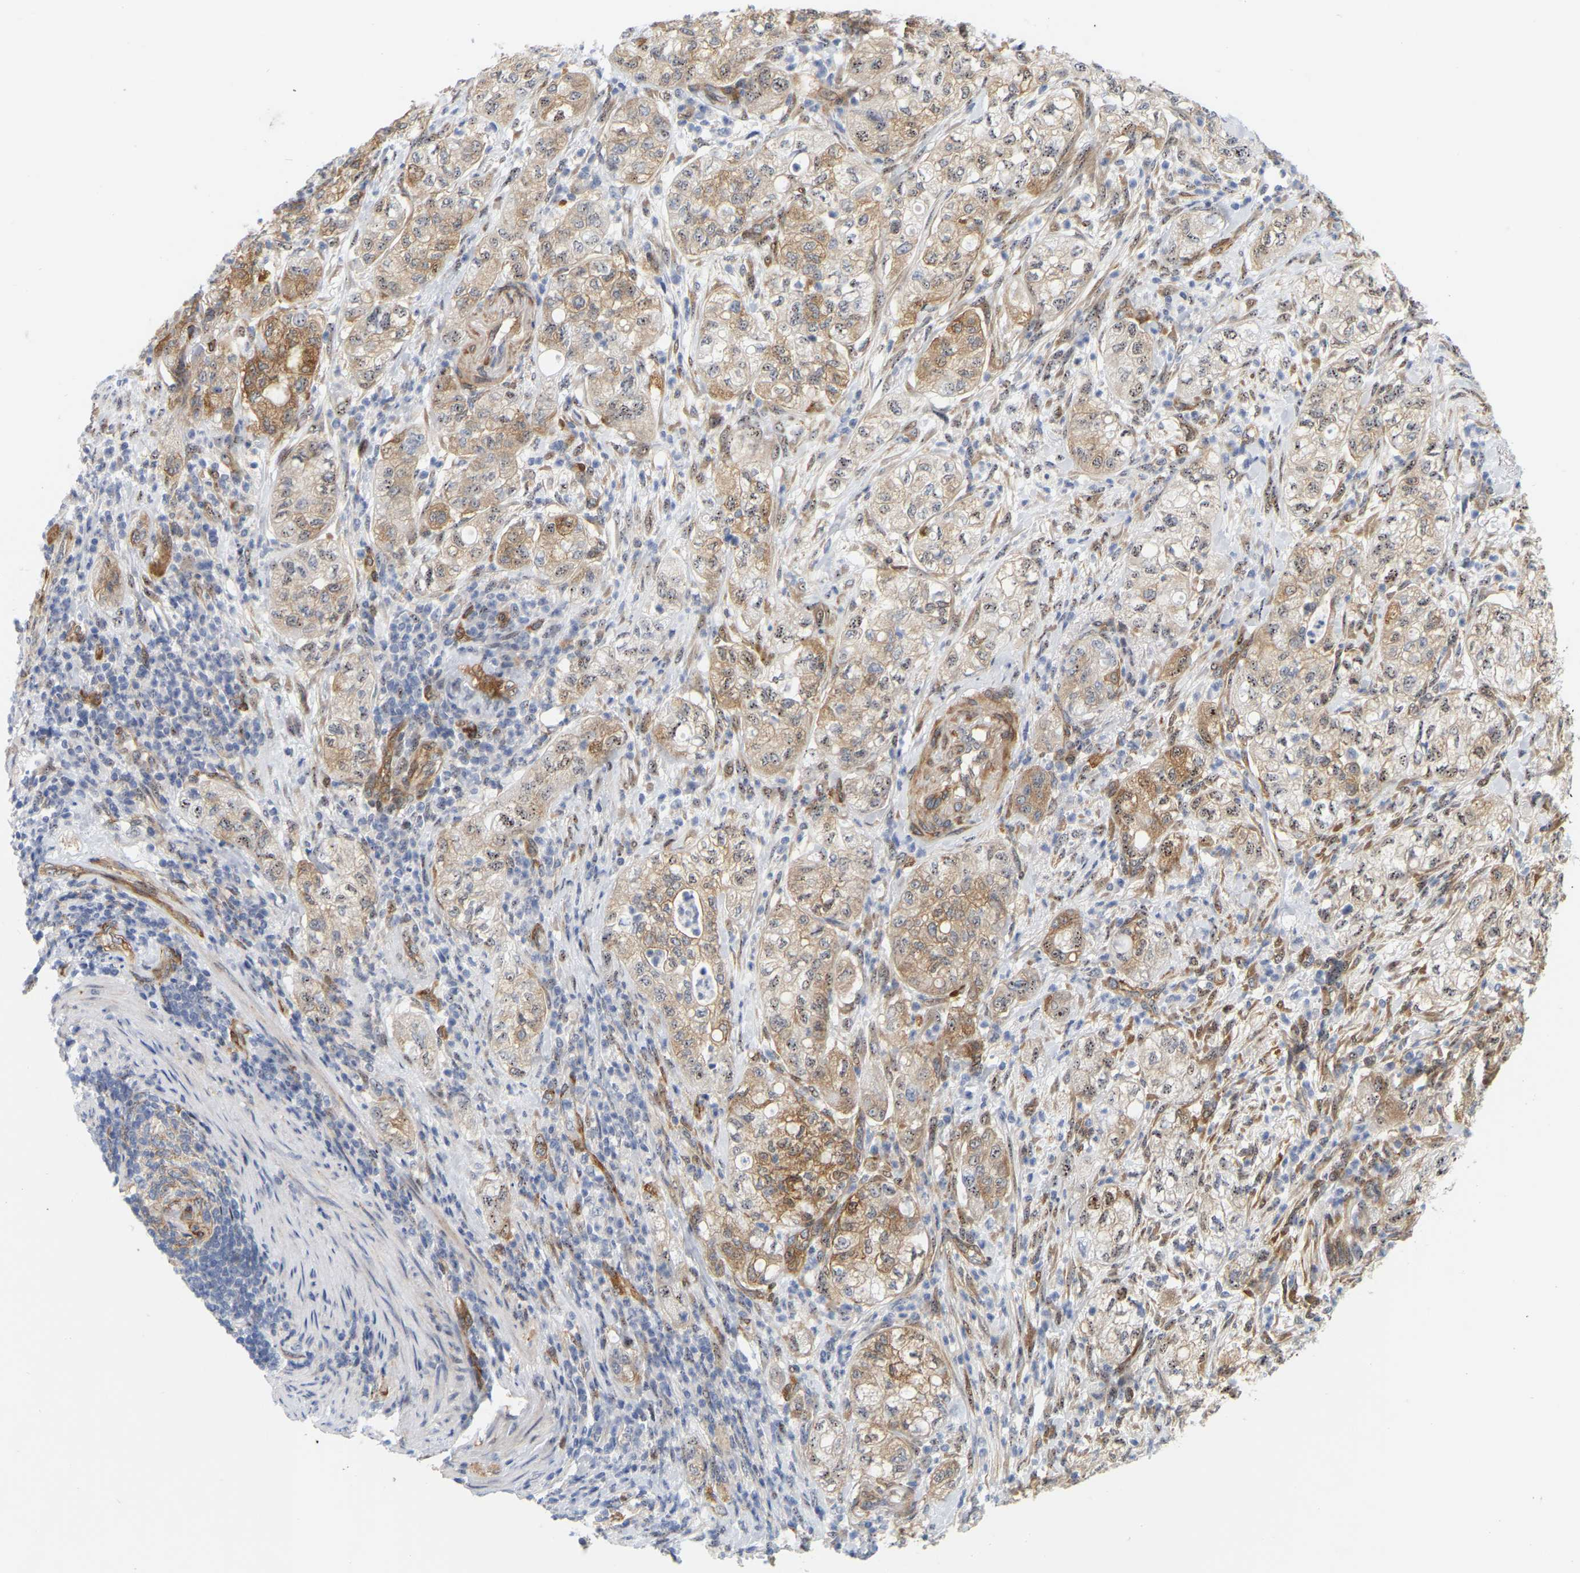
{"staining": {"intensity": "moderate", "quantity": ">75%", "location": "cytoplasmic/membranous"}, "tissue": "pancreatic cancer", "cell_type": "Tumor cells", "image_type": "cancer", "snomed": [{"axis": "morphology", "description": "Adenocarcinoma, NOS"}, {"axis": "topography", "description": "Pancreas"}], "caption": "The micrograph shows immunohistochemical staining of pancreatic cancer. There is moderate cytoplasmic/membranous expression is identified in about >75% of tumor cells.", "gene": "RAPH1", "patient": {"sex": "female", "age": 78}}